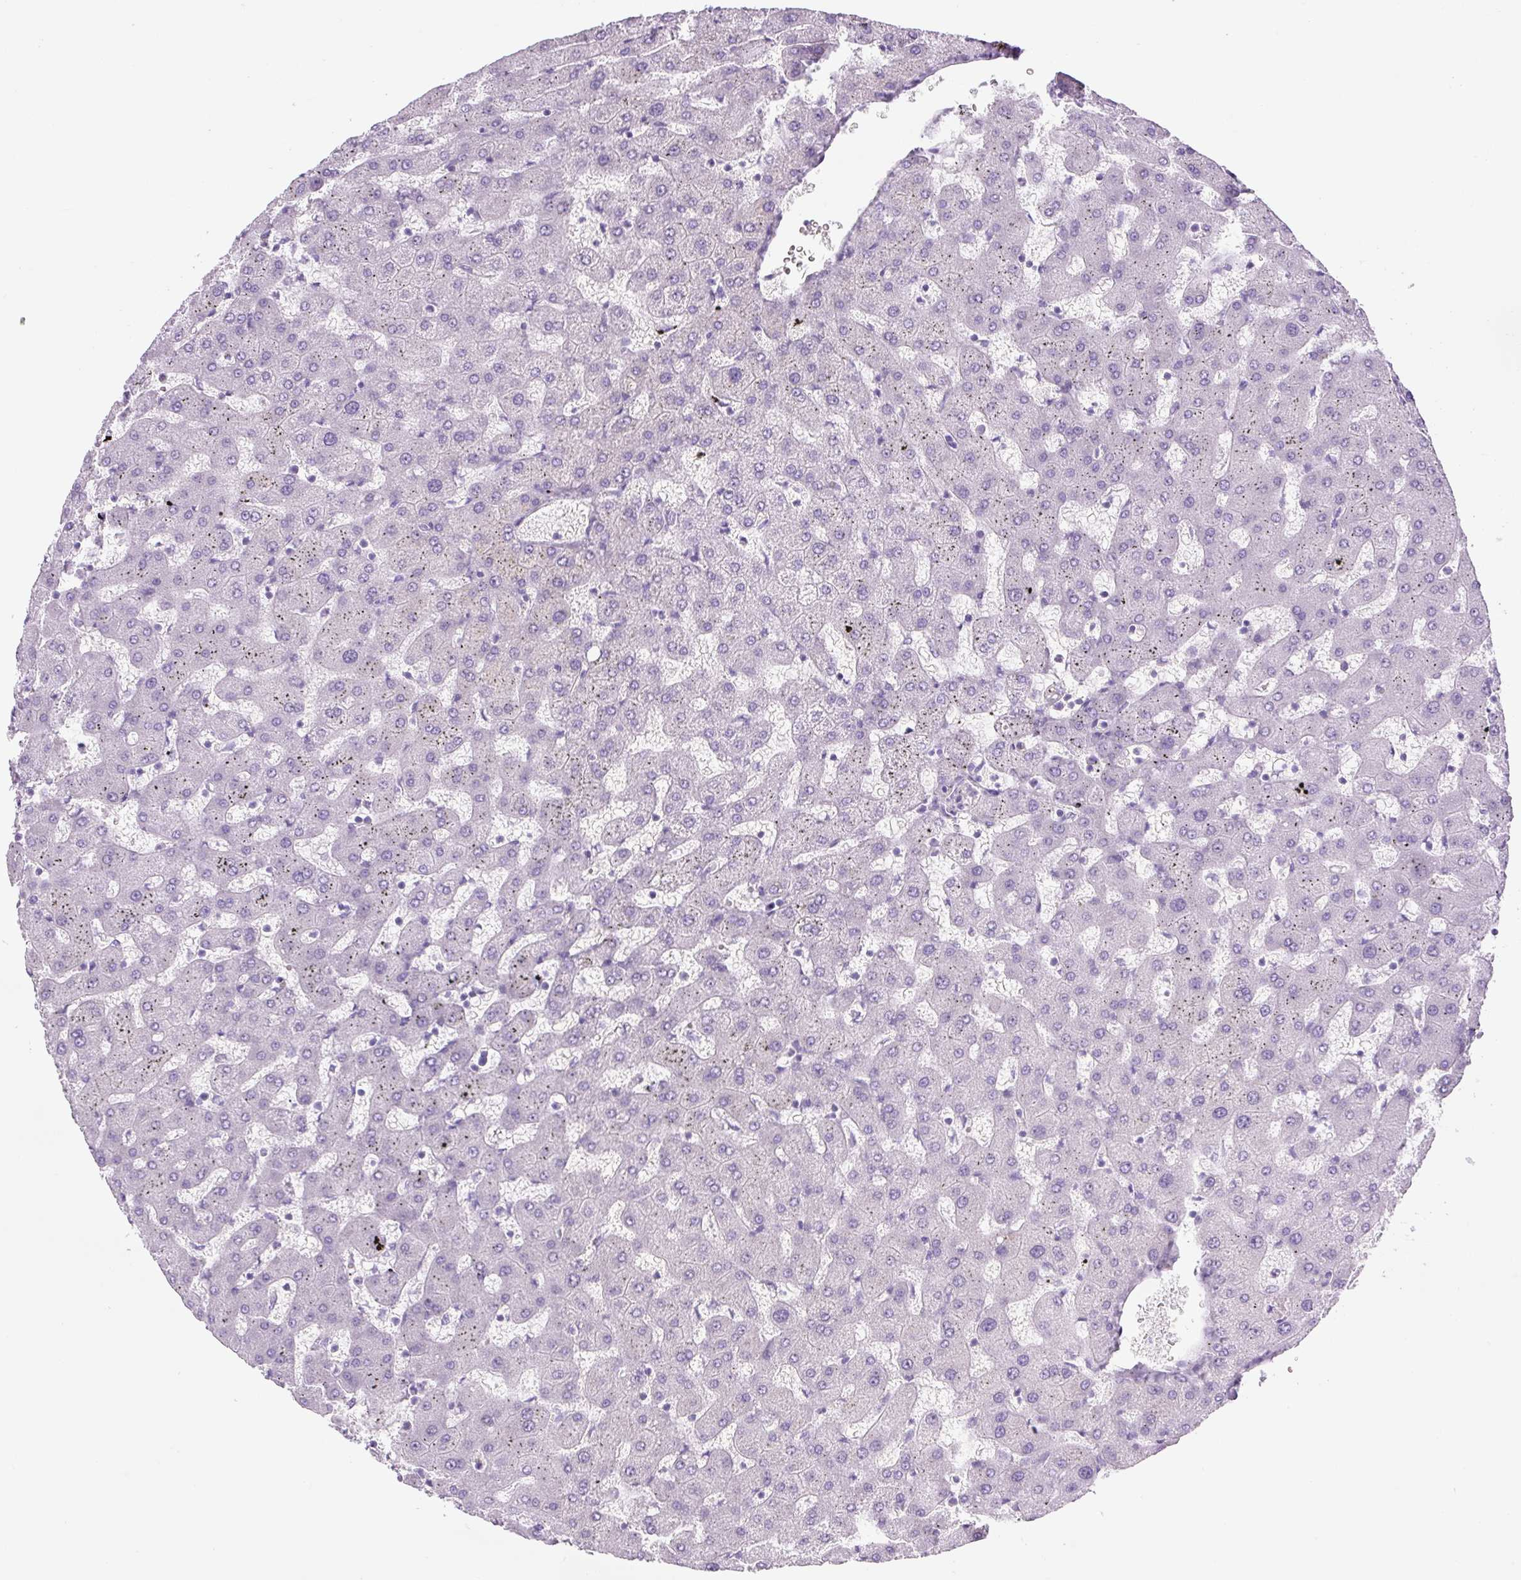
{"staining": {"intensity": "negative", "quantity": "none", "location": "none"}, "tissue": "liver", "cell_type": "Cholangiocytes", "image_type": "normal", "snomed": [{"axis": "morphology", "description": "Normal tissue, NOS"}, {"axis": "topography", "description": "Liver"}], "caption": "Cholangiocytes are negative for protein expression in unremarkable human liver. (DAB (3,3'-diaminobenzidine) IHC with hematoxylin counter stain).", "gene": "RSPO4", "patient": {"sex": "female", "age": 63}}